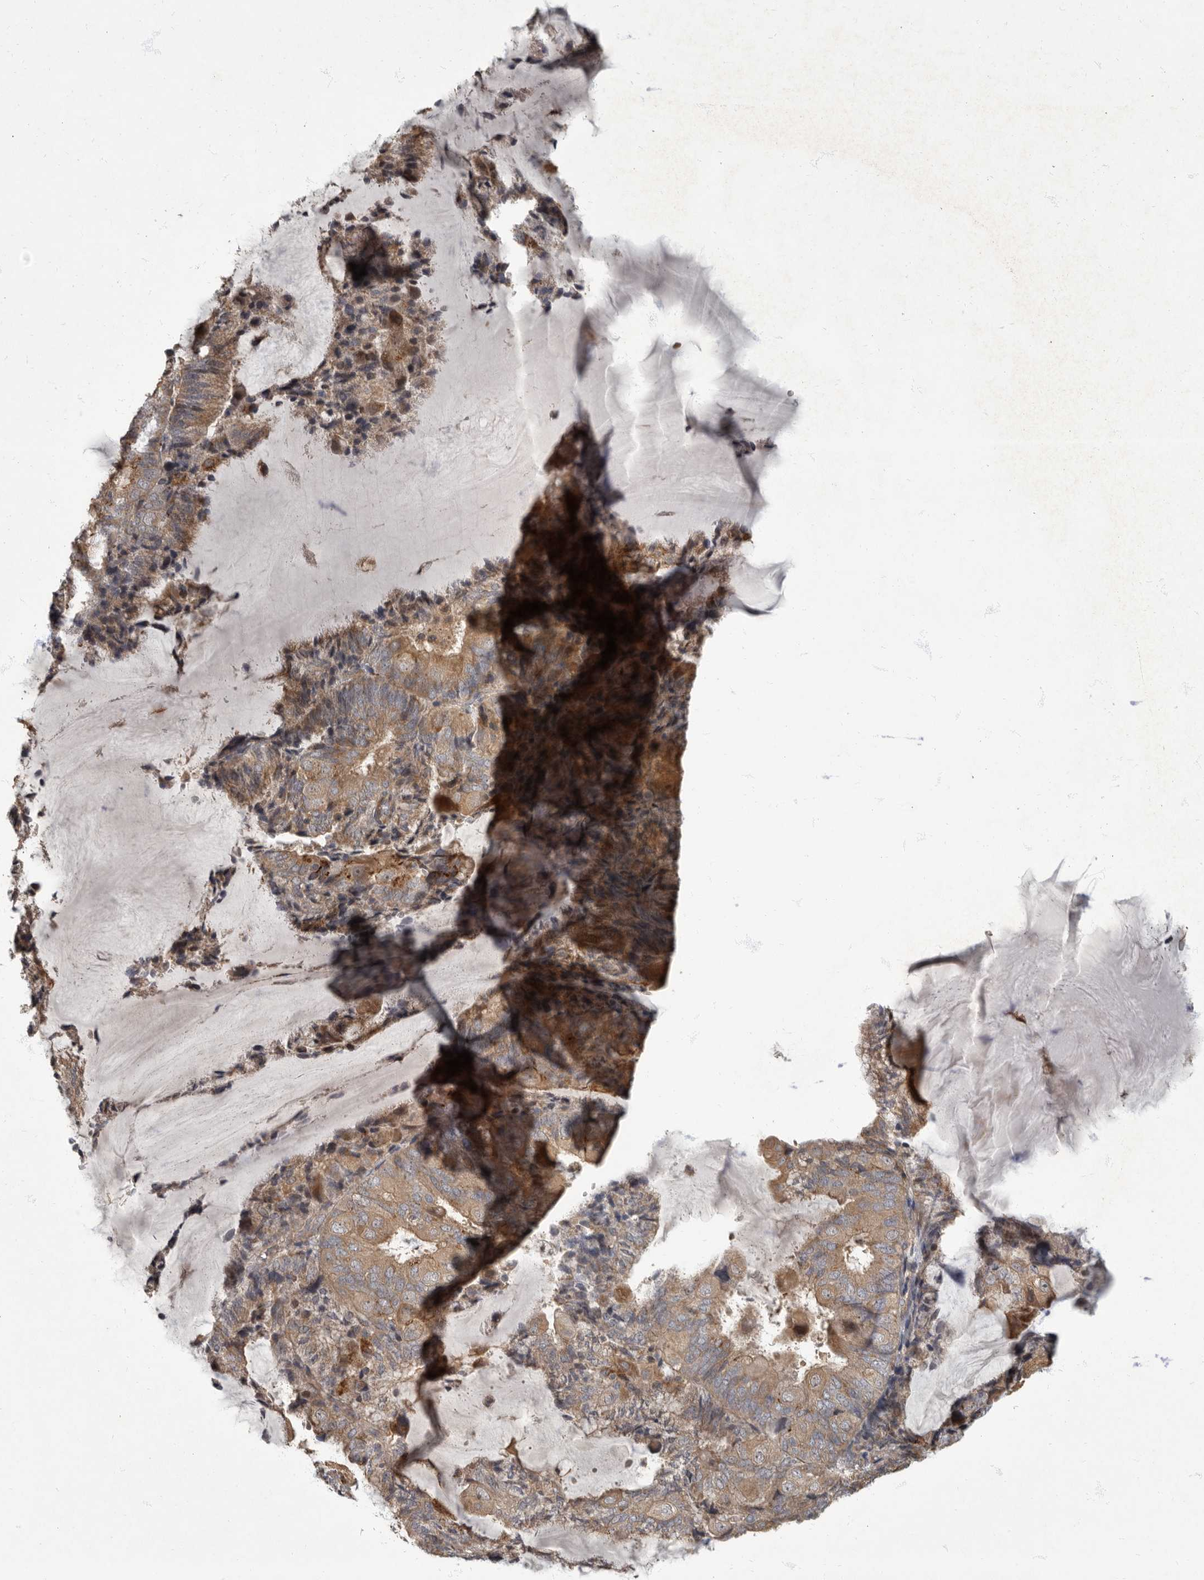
{"staining": {"intensity": "moderate", "quantity": ">75%", "location": "cytoplasmic/membranous"}, "tissue": "endometrial cancer", "cell_type": "Tumor cells", "image_type": "cancer", "snomed": [{"axis": "morphology", "description": "Adenocarcinoma, NOS"}, {"axis": "topography", "description": "Endometrium"}], "caption": "Endometrial cancer stained for a protein (brown) demonstrates moderate cytoplasmic/membranous positive staining in approximately >75% of tumor cells.", "gene": "IQCK", "patient": {"sex": "female", "age": 81}}